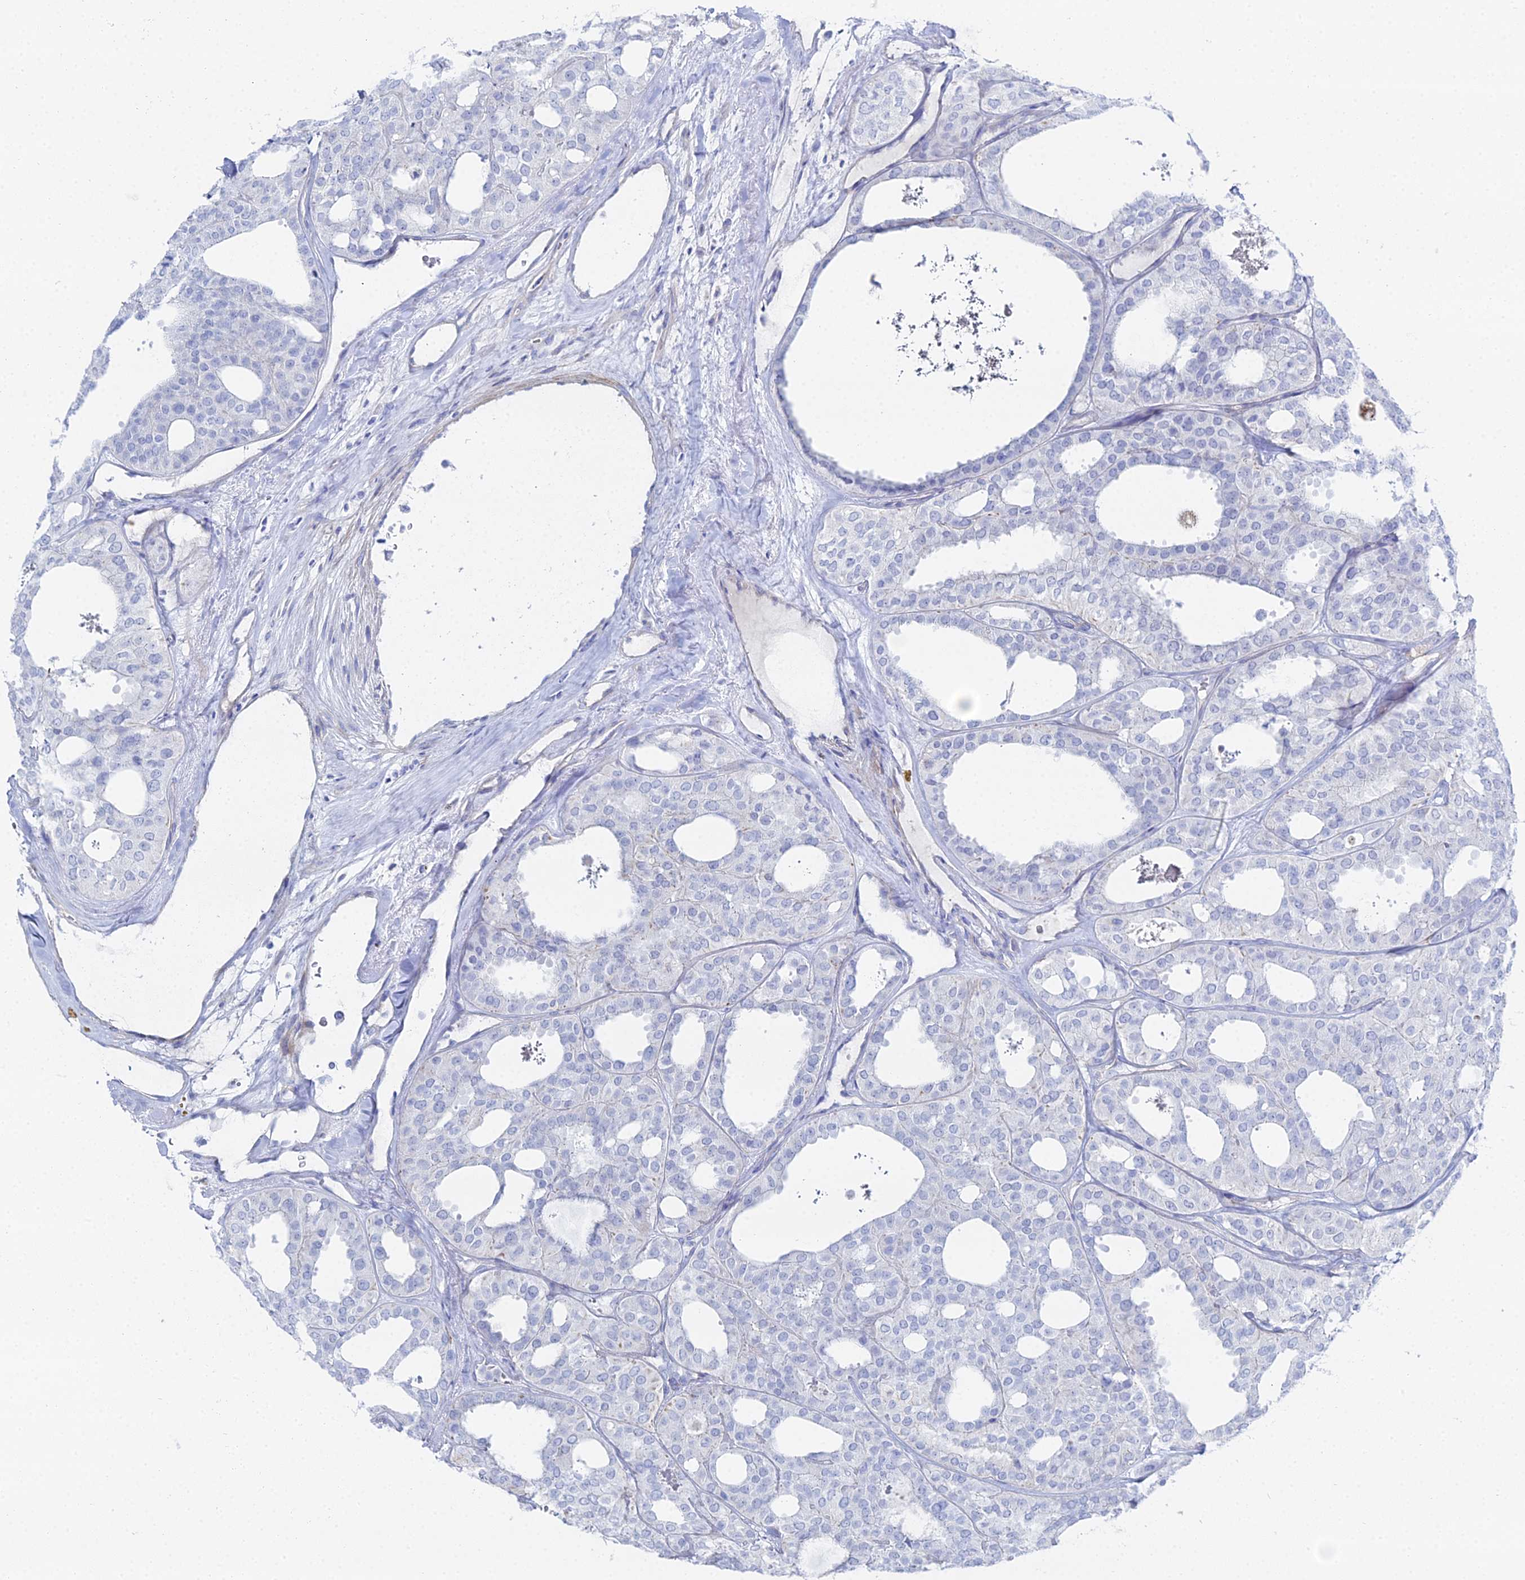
{"staining": {"intensity": "negative", "quantity": "none", "location": "none"}, "tissue": "thyroid cancer", "cell_type": "Tumor cells", "image_type": "cancer", "snomed": [{"axis": "morphology", "description": "Follicular adenoma carcinoma, NOS"}, {"axis": "topography", "description": "Thyroid gland"}], "caption": "Immunohistochemistry of human thyroid cancer (follicular adenoma carcinoma) shows no expression in tumor cells.", "gene": "DHX34", "patient": {"sex": "male", "age": 75}}